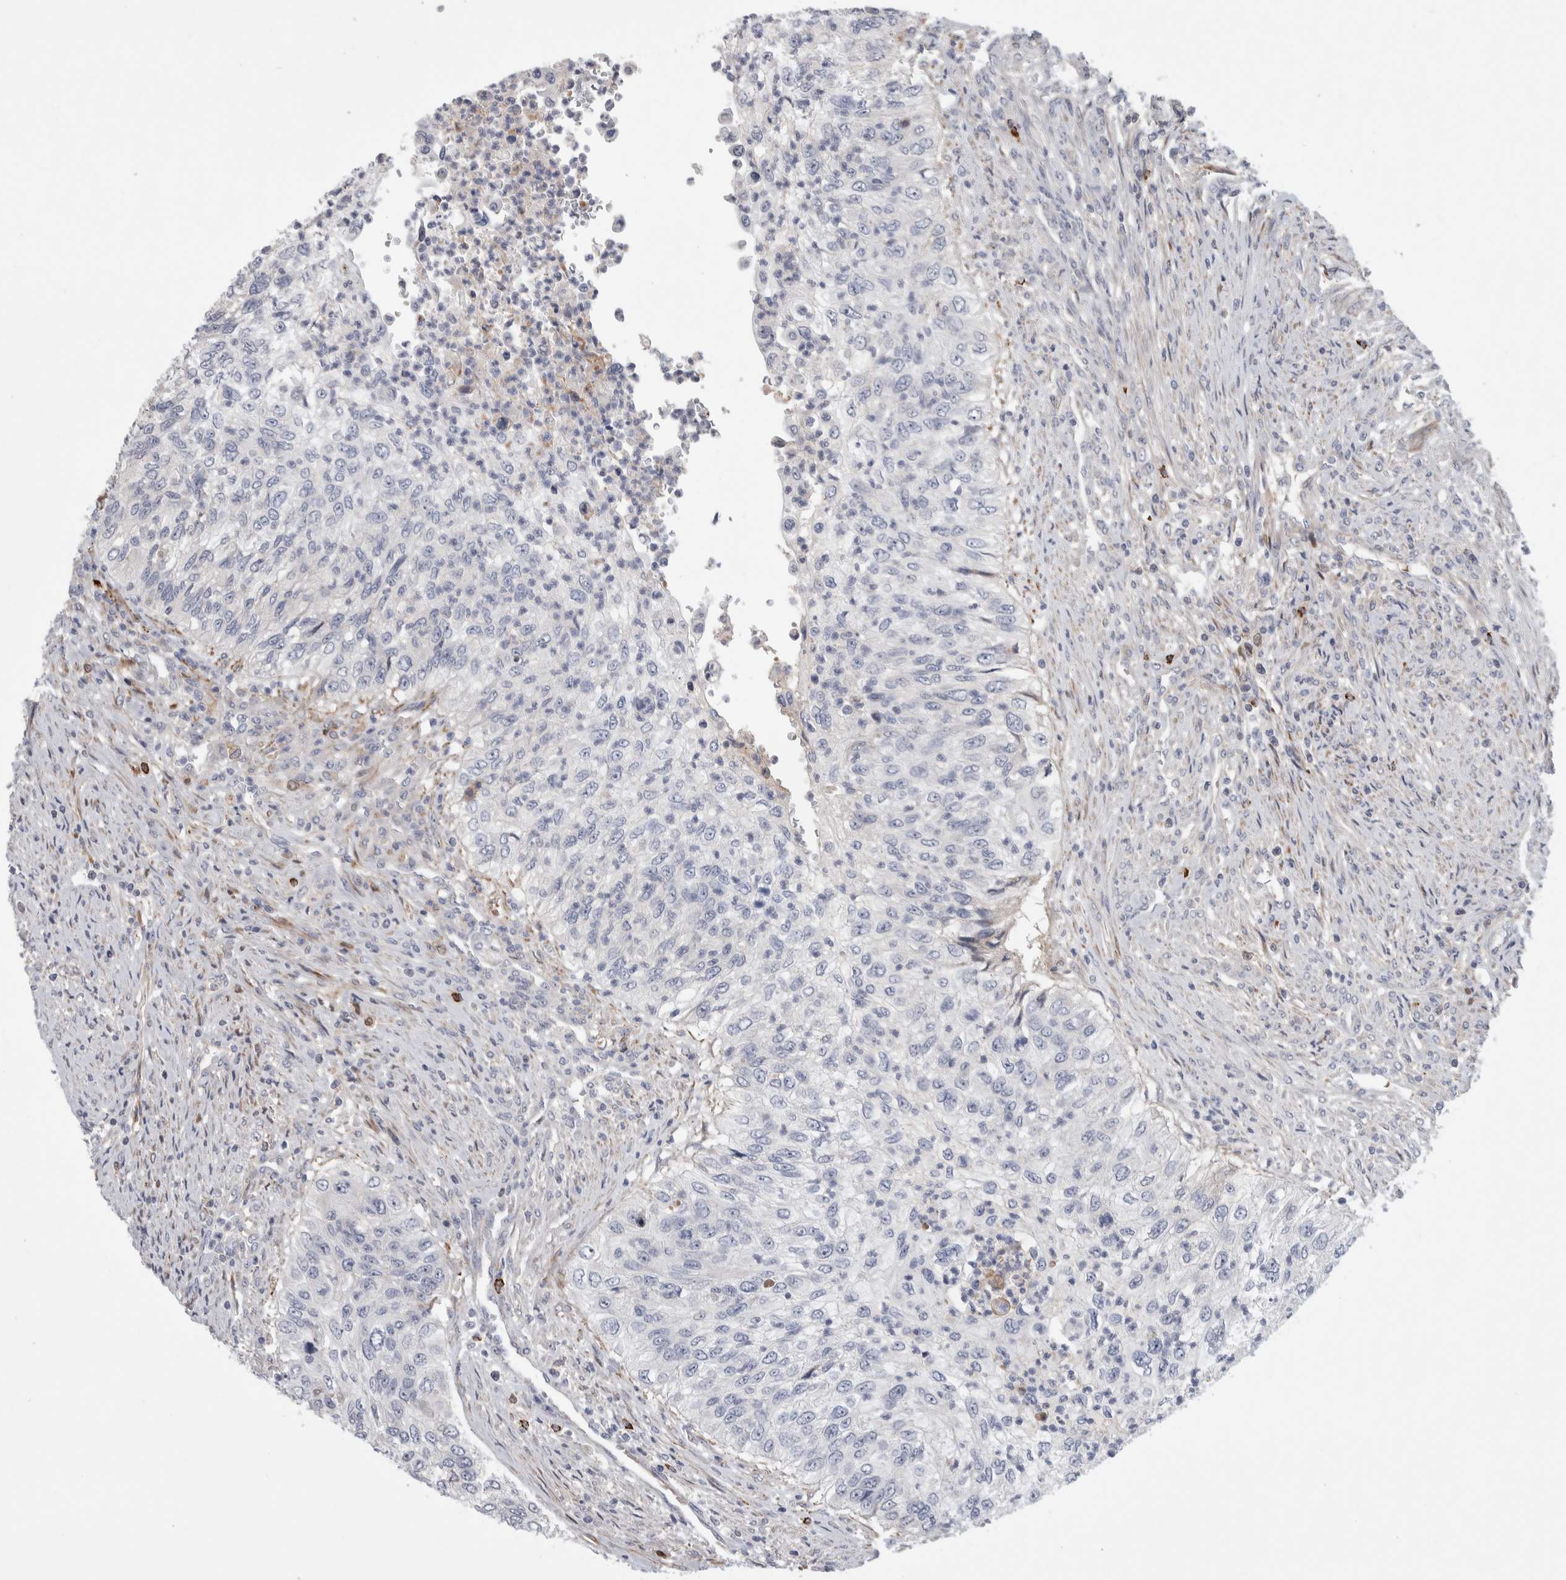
{"staining": {"intensity": "negative", "quantity": "none", "location": "none"}, "tissue": "urothelial cancer", "cell_type": "Tumor cells", "image_type": "cancer", "snomed": [{"axis": "morphology", "description": "Urothelial carcinoma, High grade"}, {"axis": "topography", "description": "Urinary bladder"}], "caption": "A high-resolution micrograph shows immunohistochemistry (IHC) staining of urothelial cancer, which exhibits no significant positivity in tumor cells.", "gene": "PSMG3", "patient": {"sex": "female", "age": 60}}